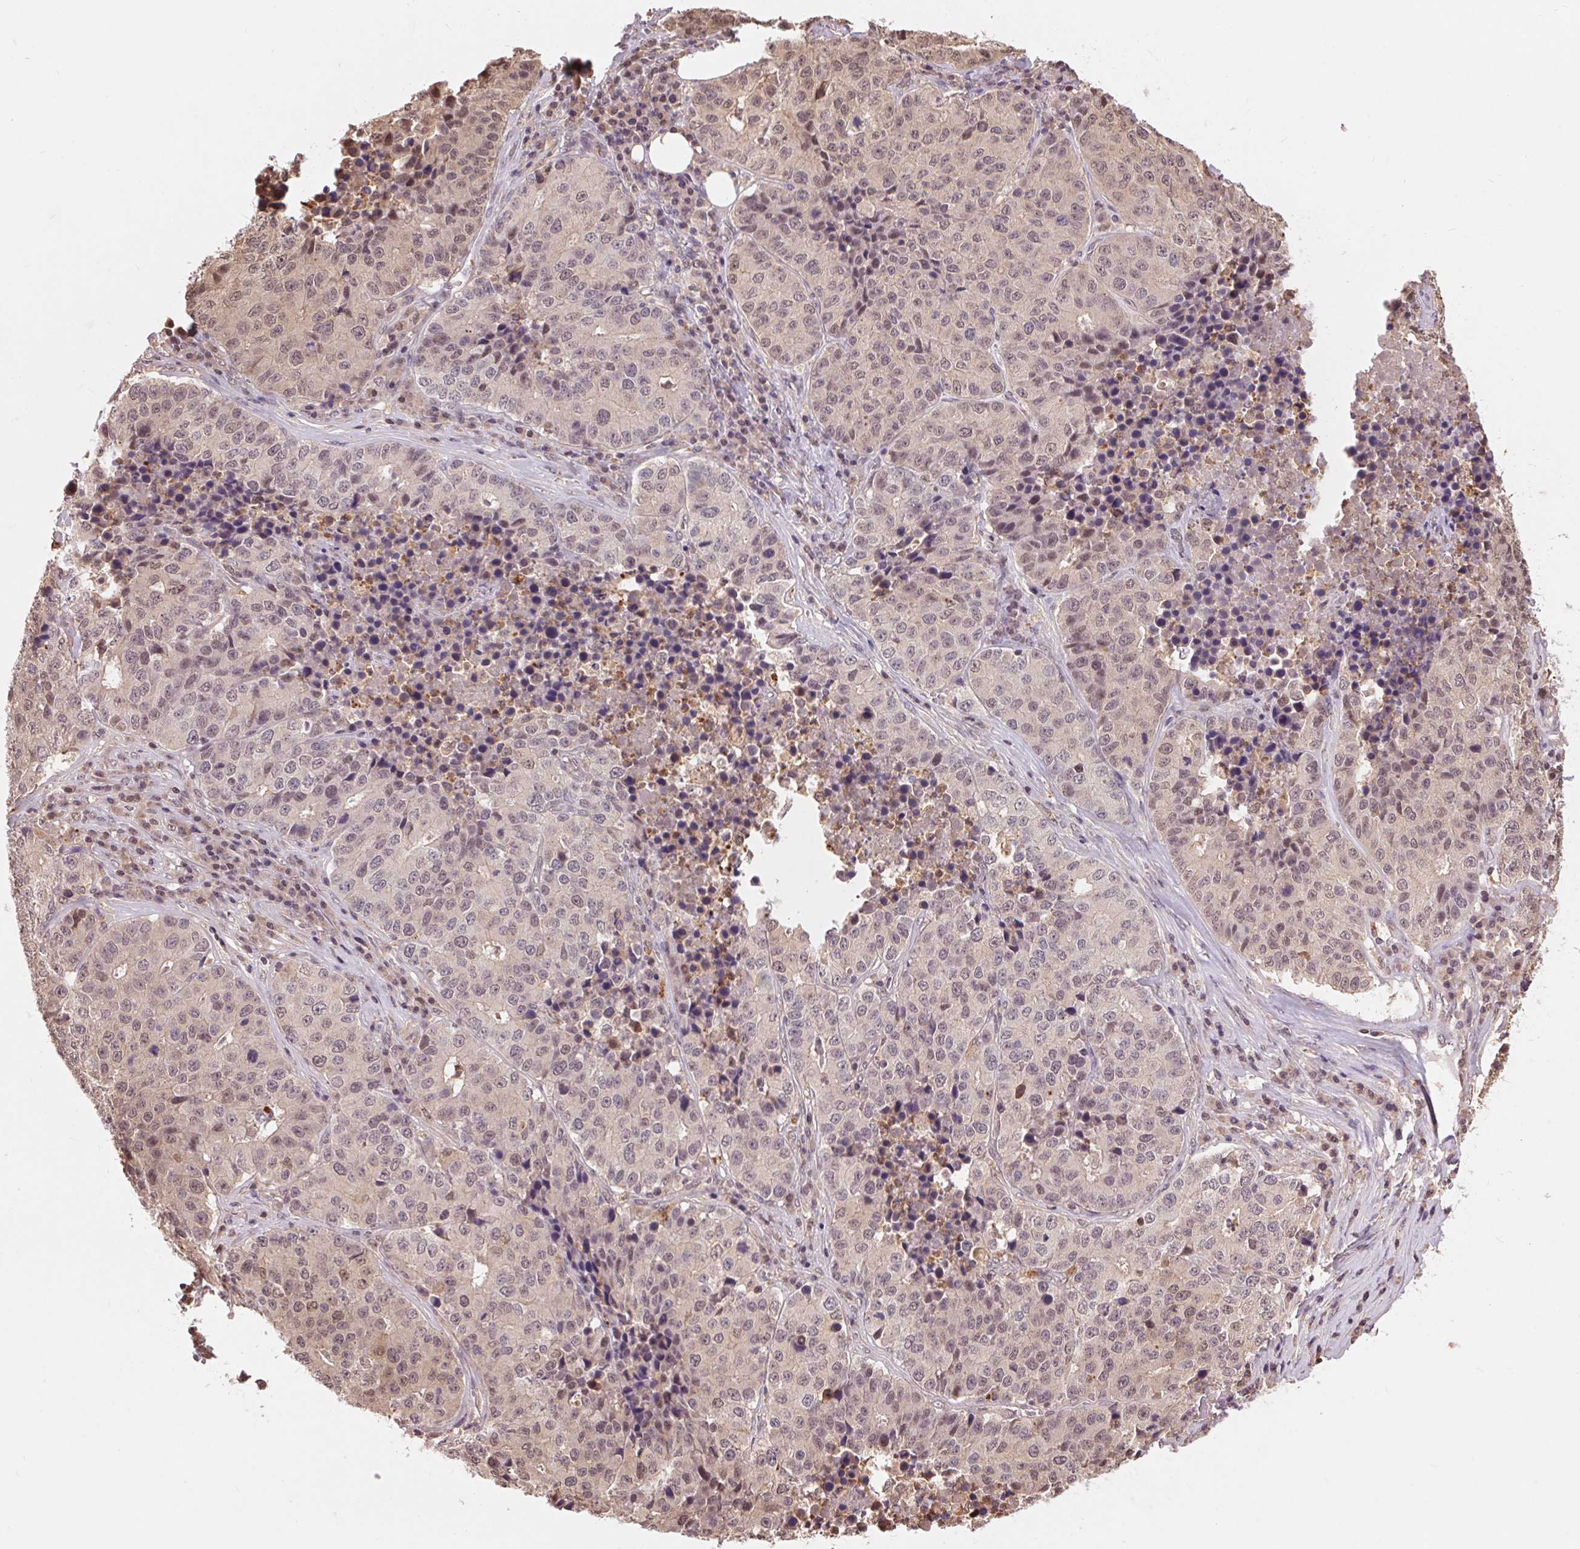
{"staining": {"intensity": "weak", "quantity": "<25%", "location": "cytoplasmic/membranous,nuclear"}, "tissue": "stomach cancer", "cell_type": "Tumor cells", "image_type": "cancer", "snomed": [{"axis": "morphology", "description": "Adenocarcinoma, NOS"}, {"axis": "topography", "description": "Stomach"}], "caption": "DAB (3,3'-diaminobenzidine) immunohistochemical staining of human stomach adenocarcinoma reveals no significant staining in tumor cells.", "gene": "TMEM273", "patient": {"sex": "male", "age": 71}}